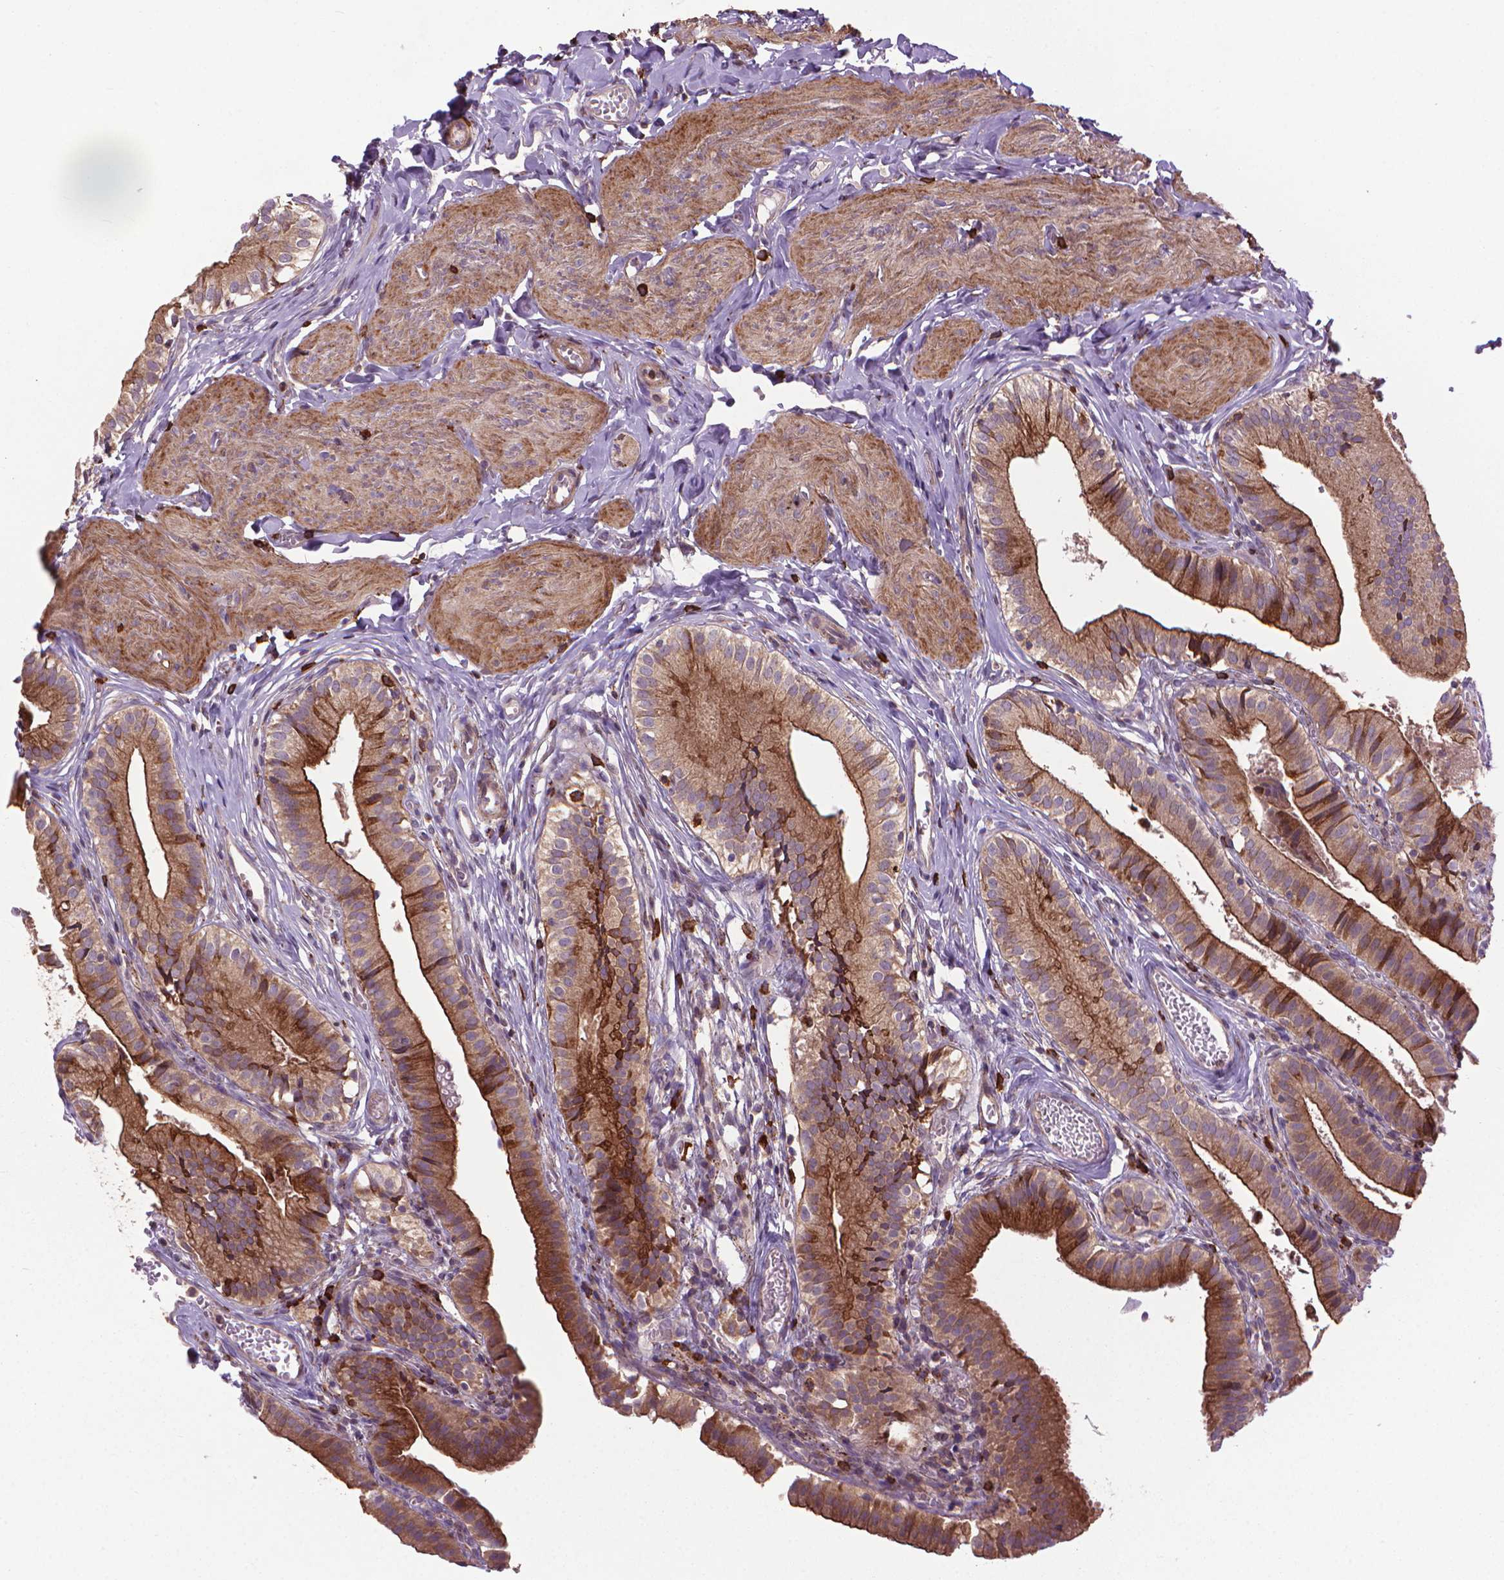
{"staining": {"intensity": "moderate", "quantity": ">75%", "location": "cytoplasmic/membranous"}, "tissue": "gallbladder", "cell_type": "Glandular cells", "image_type": "normal", "snomed": [{"axis": "morphology", "description": "Normal tissue, NOS"}, {"axis": "topography", "description": "Gallbladder"}], "caption": "Immunohistochemistry (IHC) staining of unremarkable gallbladder, which exhibits medium levels of moderate cytoplasmic/membranous positivity in about >75% of glandular cells indicating moderate cytoplasmic/membranous protein staining. The staining was performed using DAB (brown) for protein detection and nuclei were counterstained in hematoxylin (blue).", "gene": "MYH14", "patient": {"sex": "female", "age": 47}}